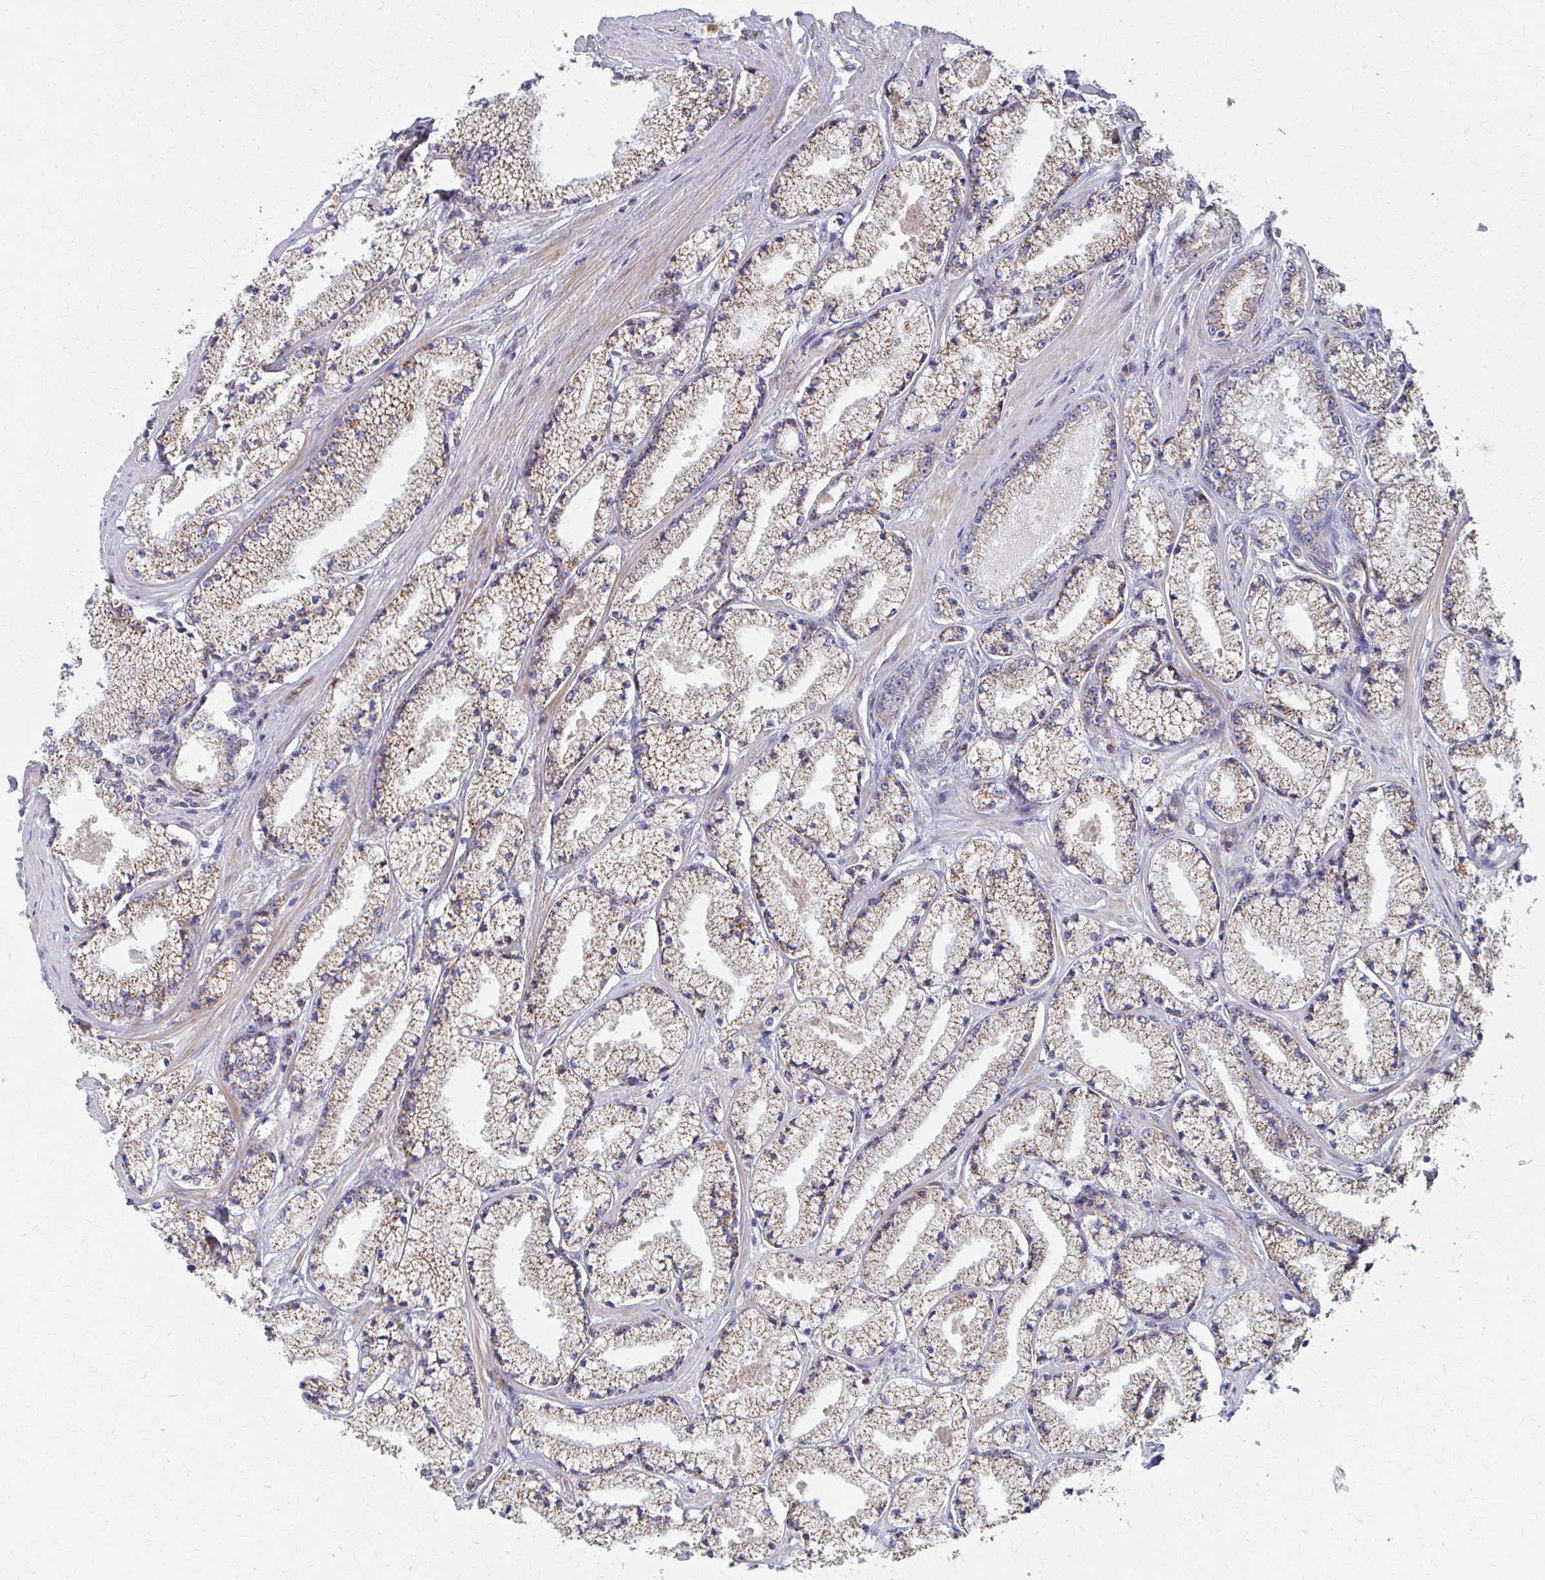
{"staining": {"intensity": "weak", "quantity": ">75%", "location": "cytoplasmic/membranous"}, "tissue": "prostate cancer", "cell_type": "Tumor cells", "image_type": "cancer", "snomed": [{"axis": "morphology", "description": "Adenocarcinoma, High grade"}, {"axis": "topography", "description": "Prostate"}], "caption": "Immunohistochemical staining of prostate adenocarcinoma (high-grade) exhibits low levels of weak cytoplasmic/membranous protein staining in approximately >75% of tumor cells. The staining is performed using DAB (3,3'-diaminobenzidine) brown chromogen to label protein expression. The nuclei are counter-stained blue using hematoxylin.", "gene": "FAHD1", "patient": {"sex": "male", "age": 63}}